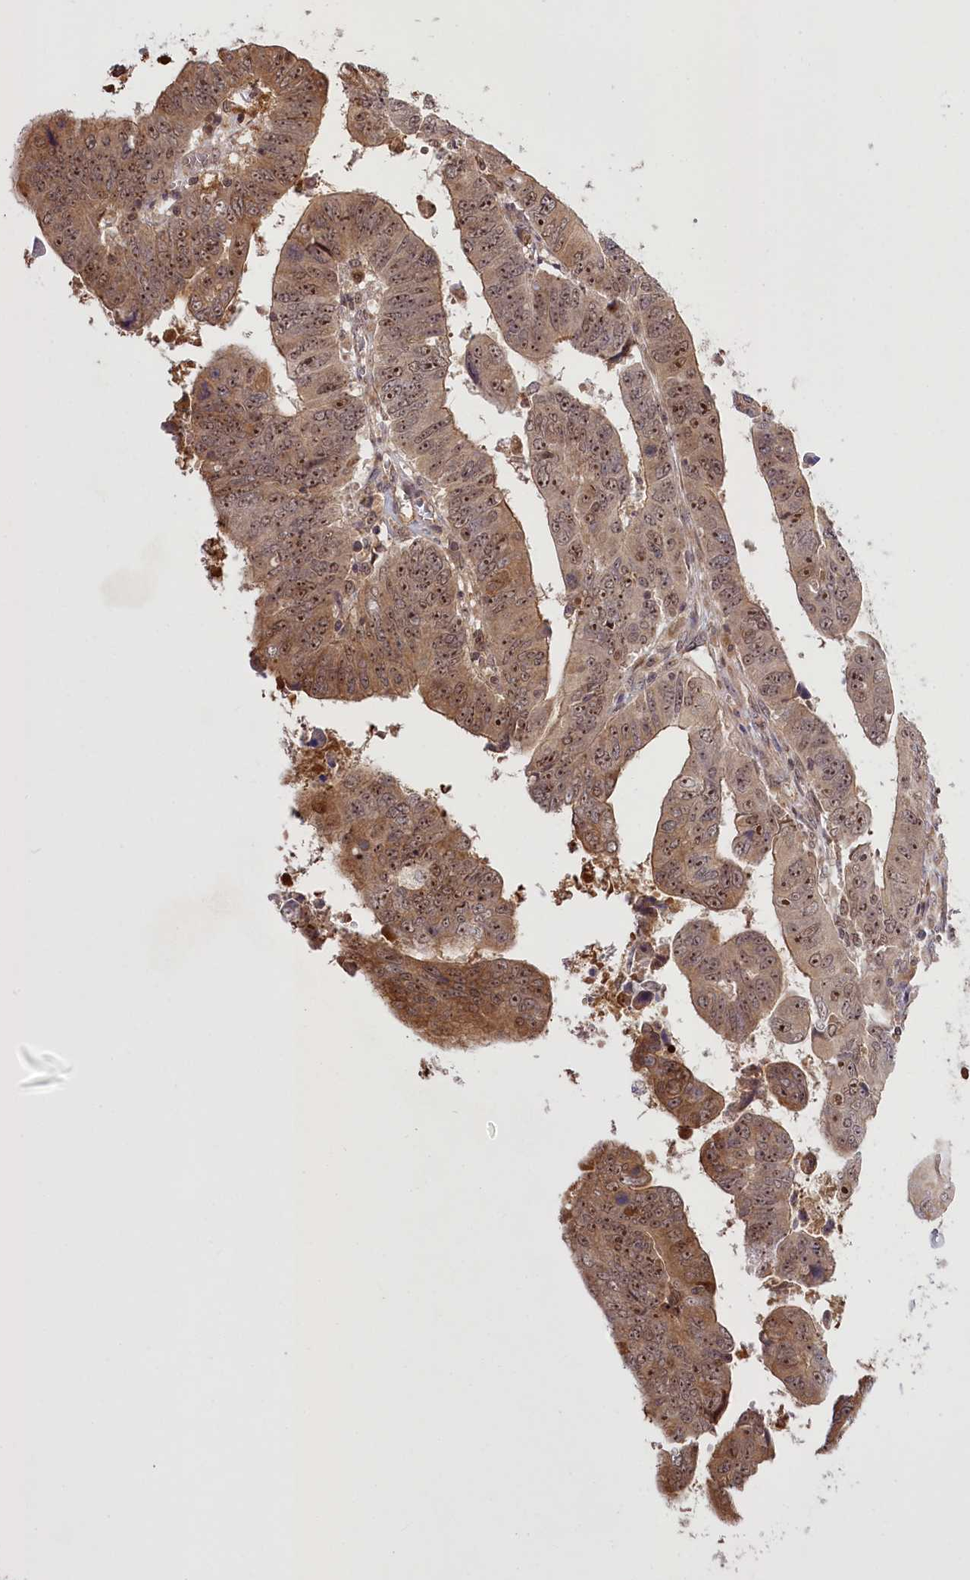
{"staining": {"intensity": "moderate", "quantity": ">75%", "location": "cytoplasmic/membranous,nuclear"}, "tissue": "colorectal cancer", "cell_type": "Tumor cells", "image_type": "cancer", "snomed": [{"axis": "morphology", "description": "Normal tissue, NOS"}, {"axis": "morphology", "description": "Adenocarcinoma, NOS"}, {"axis": "topography", "description": "Rectum"}], "caption": "Tumor cells display medium levels of moderate cytoplasmic/membranous and nuclear staining in about >75% of cells in human adenocarcinoma (colorectal). The staining was performed using DAB, with brown indicating positive protein expression. Nuclei are stained blue with hematoxylin.", "gene": "SERGEF", "patient": {"sex": "female", "age": 65}}